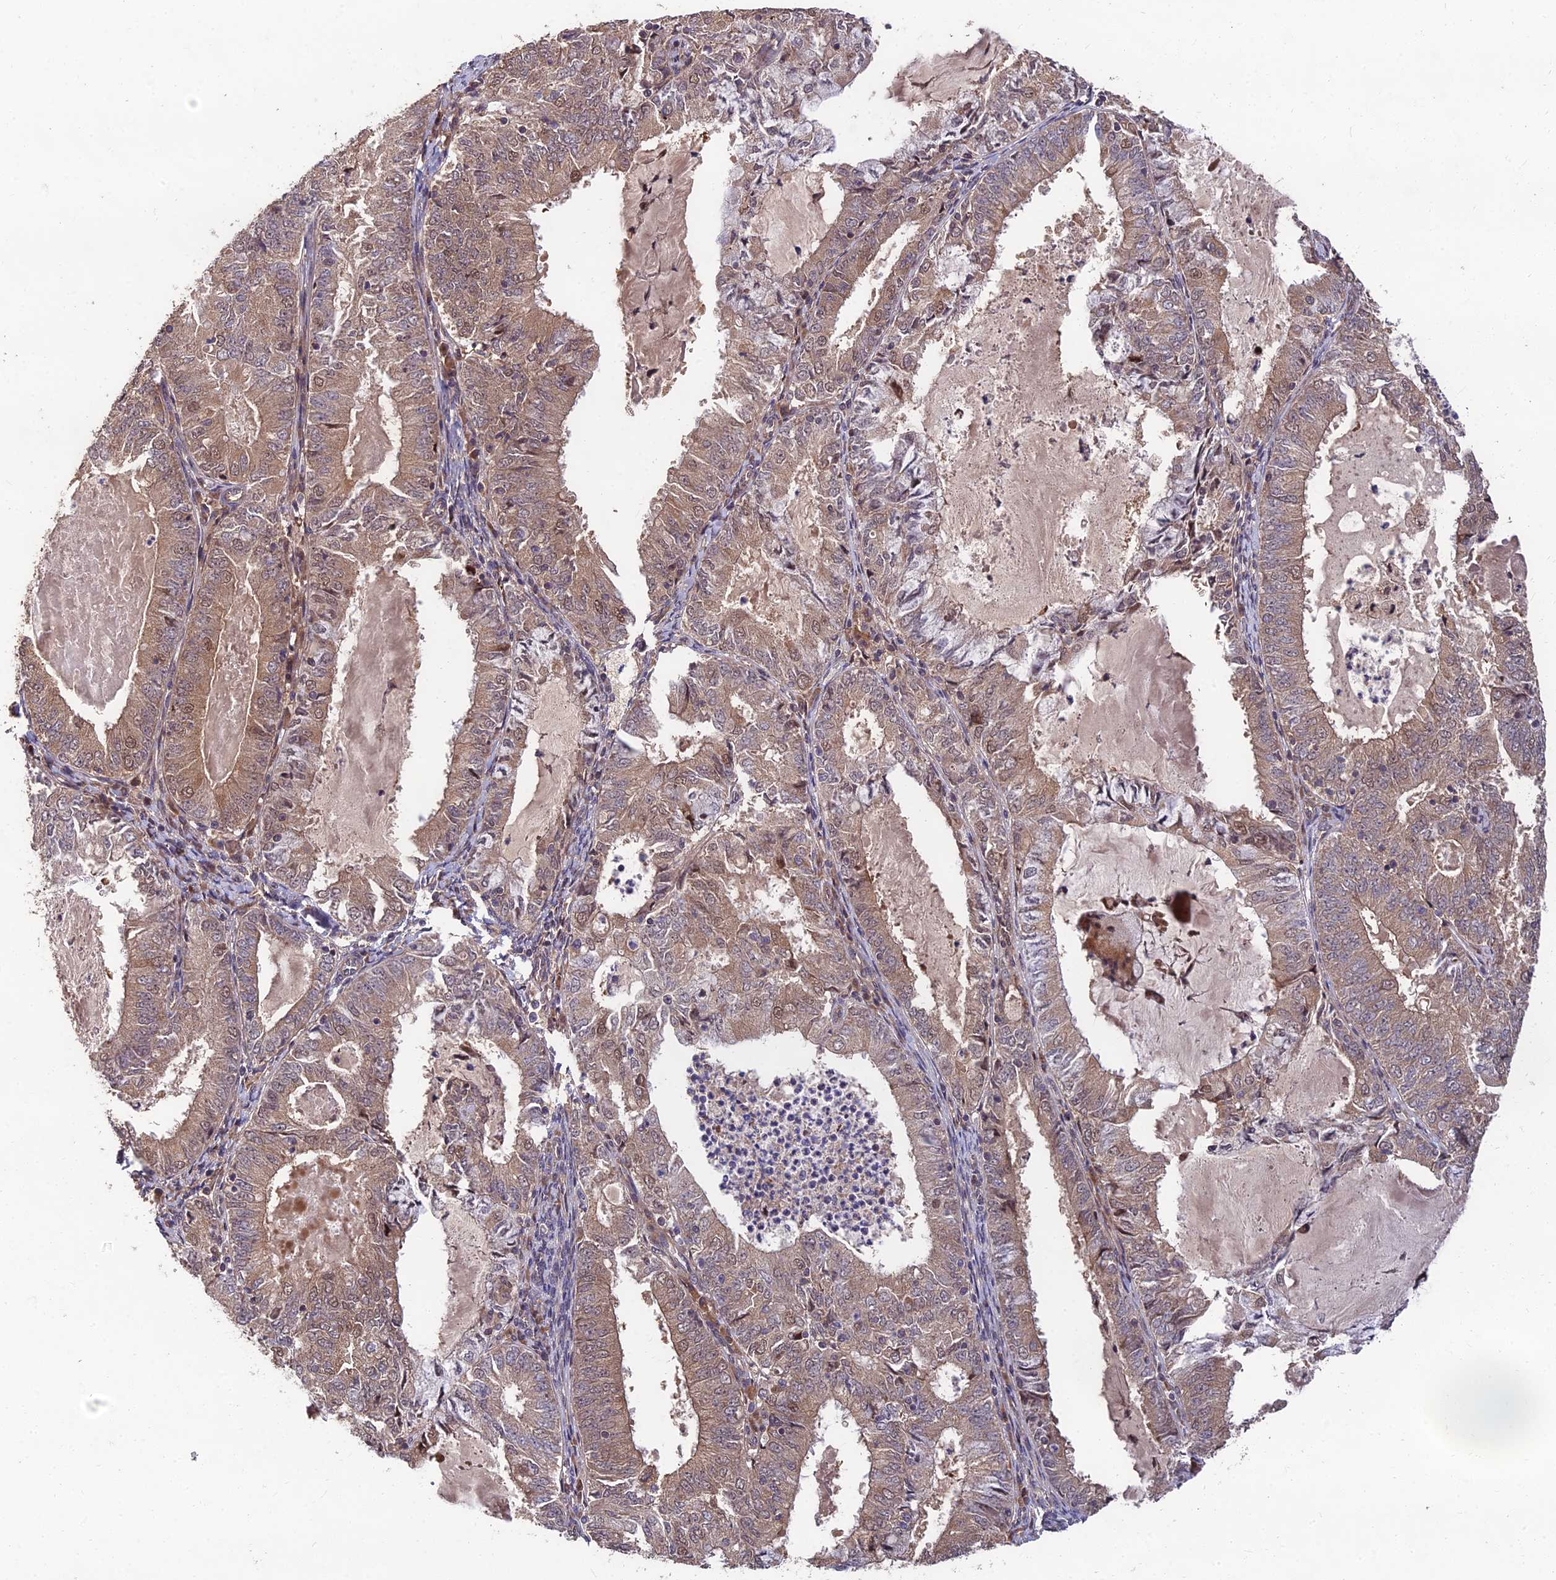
{"staining": {"intensity": "moderate", "quantity": ">75%", "location": "cytoplasmic/membranous,nuclear"}, "tissue": "endometrial cancer", "cell_type": "Tumor cells", "image_type": "cancer", "snomed": [{"axis": "morphology", "description": "Adenocarcinoma, NOS"}, {"axis": "topography", "description": "Endometrium"}], "caption": "Immunohistochemical staining of adenocarcinoma (endometrial) shows moderate cytoplasmic/membranous and nuclear protein expression in about >75% of tumor cells.", "gene": "MKKS", "patient": {"sex": "female", "age": 57}}